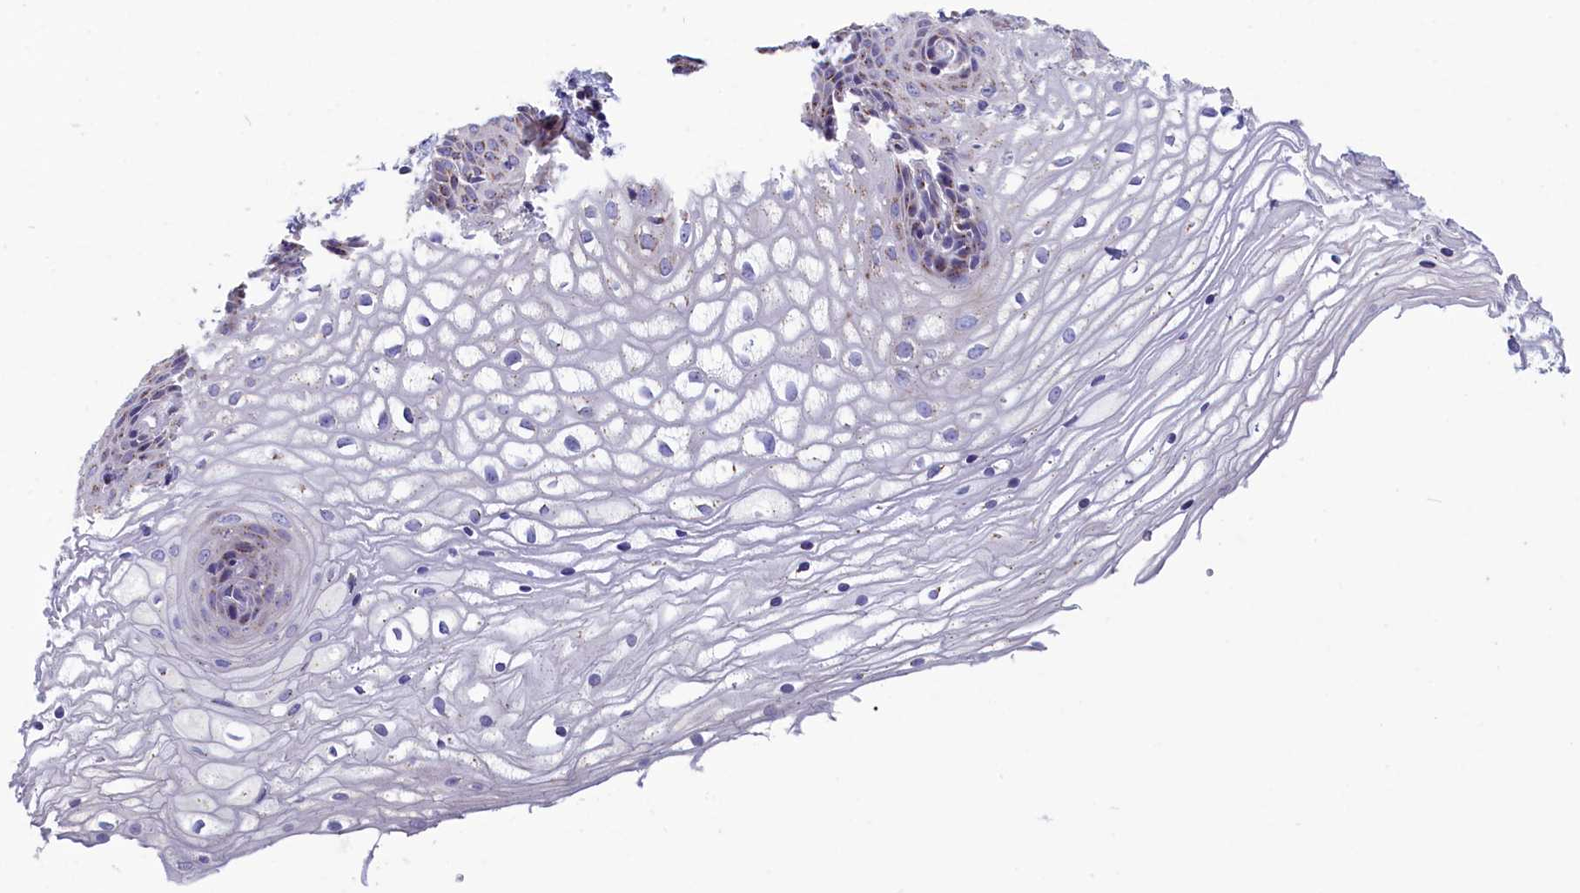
{"staining": {"intensity": "moderate", "quantity": "<25%", "location": "cytoplasmic/membranous"}, "tissue": "vagina", "cell_type": "Squamous epithelial cells", "image_type": "normal", "snomed": [{"axis": "morphology", "description": "Normal tissue, NOS"}, {"axis": "topography", "description": "Vagina"}], "caption": "Immunohistochemistry histopathology image of unremarkable human vagina stained for a protein (brown), which demonstrates low levels of moderate cytoplasmic/membranous positivity in about <25% of squamous epithelial cells.", "gene": "TUBGCP4", "patient": {"sex": "female", "age": 34}}